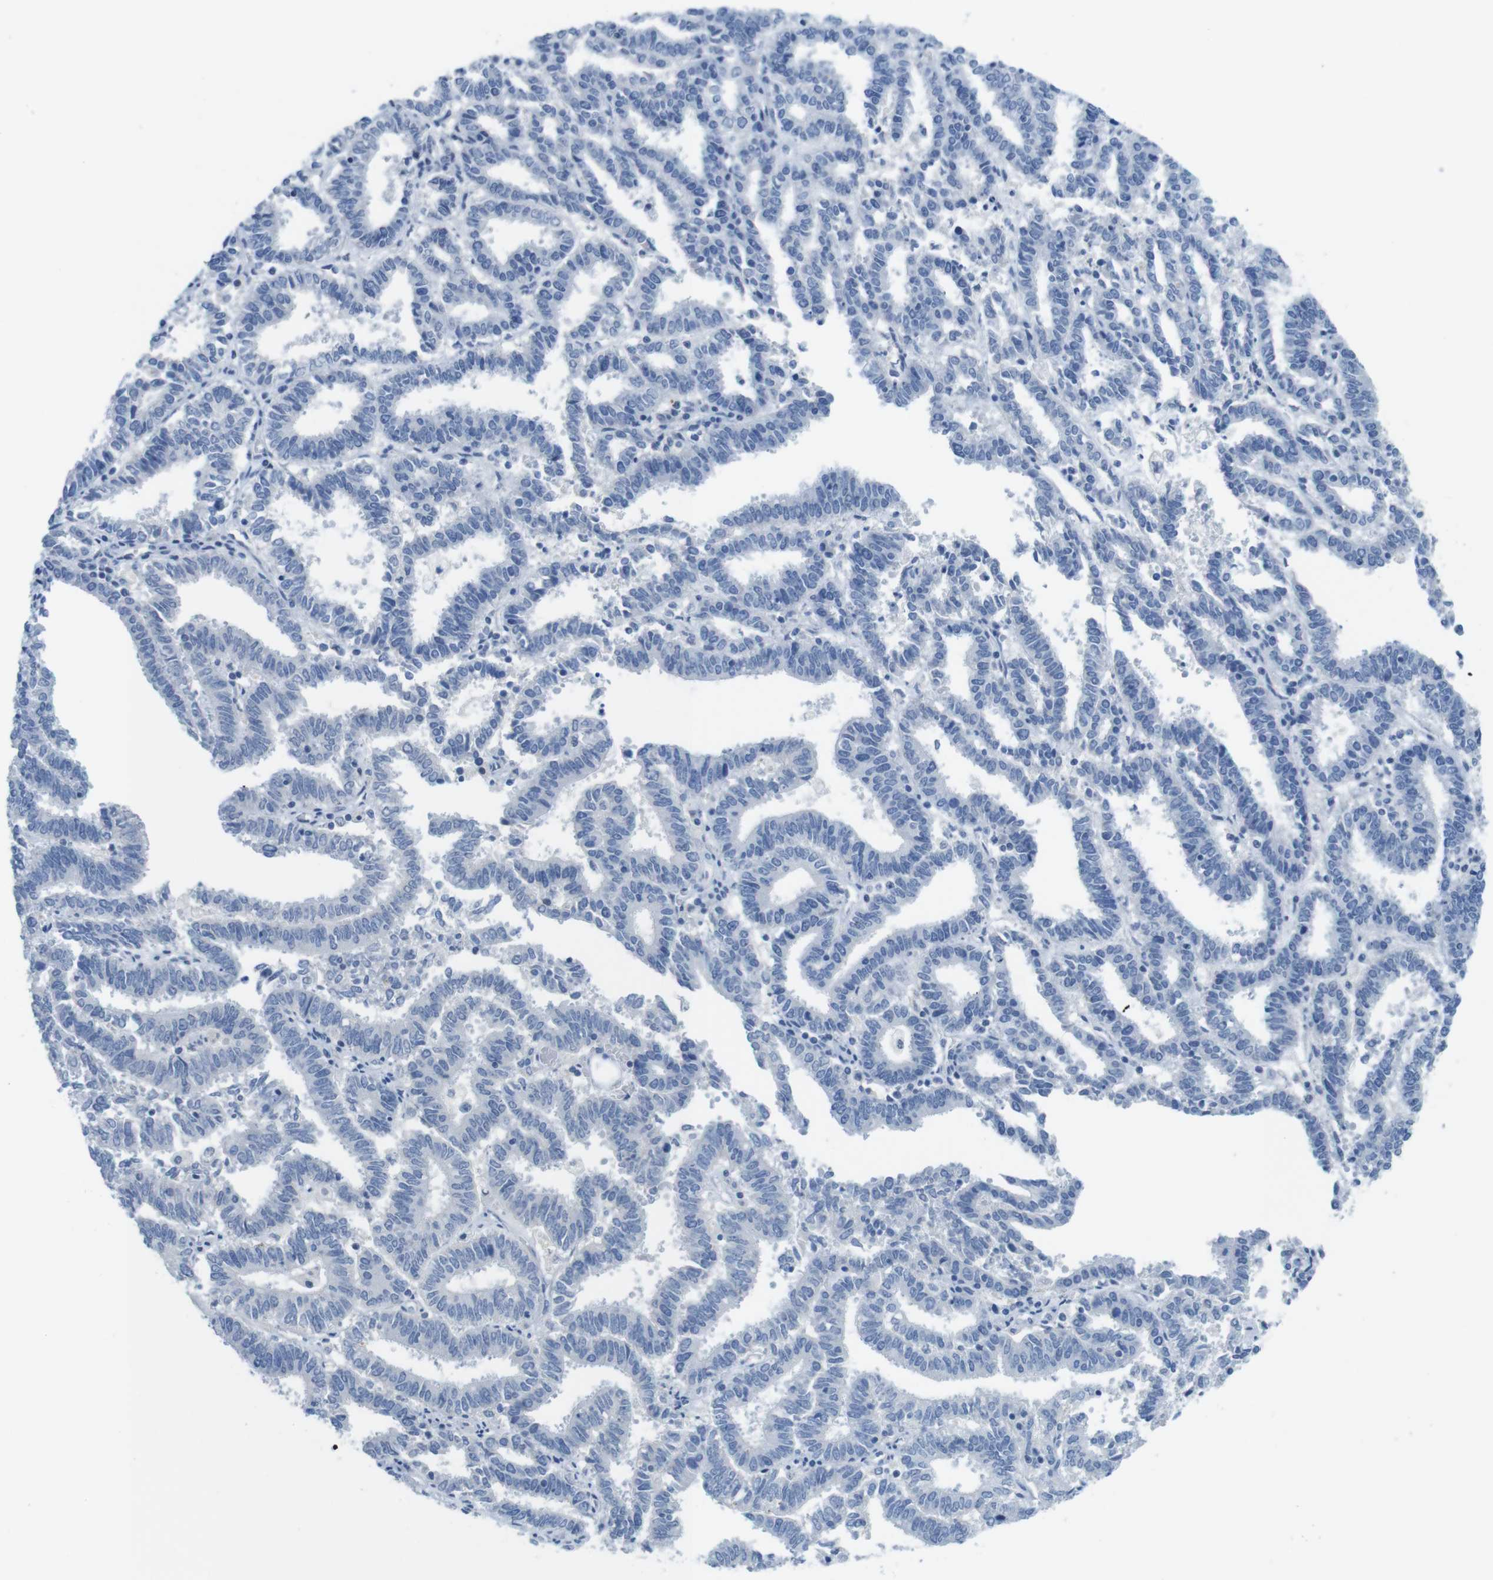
{"staining": {"intensity": "negative", "quantity": "none", "location": "none"}, "tissue": "endometrial cancer", "cell_type": "Tumor cells", "image_type": "cancer", "snomed": [{"axis": "morphology", "description": "Adenocarcinoma, NOS"}, {"axis": "topography", "description": "Uterus"}], "caption": "DAB (3,3'-diaminobenzidine) immunohistochemical staining of human adenocarcinoma (endometrial) exhibits no significant staining in tumor cells.", "gene": "OPN1SW", "patient": {"sex": "female", "age": 83}}